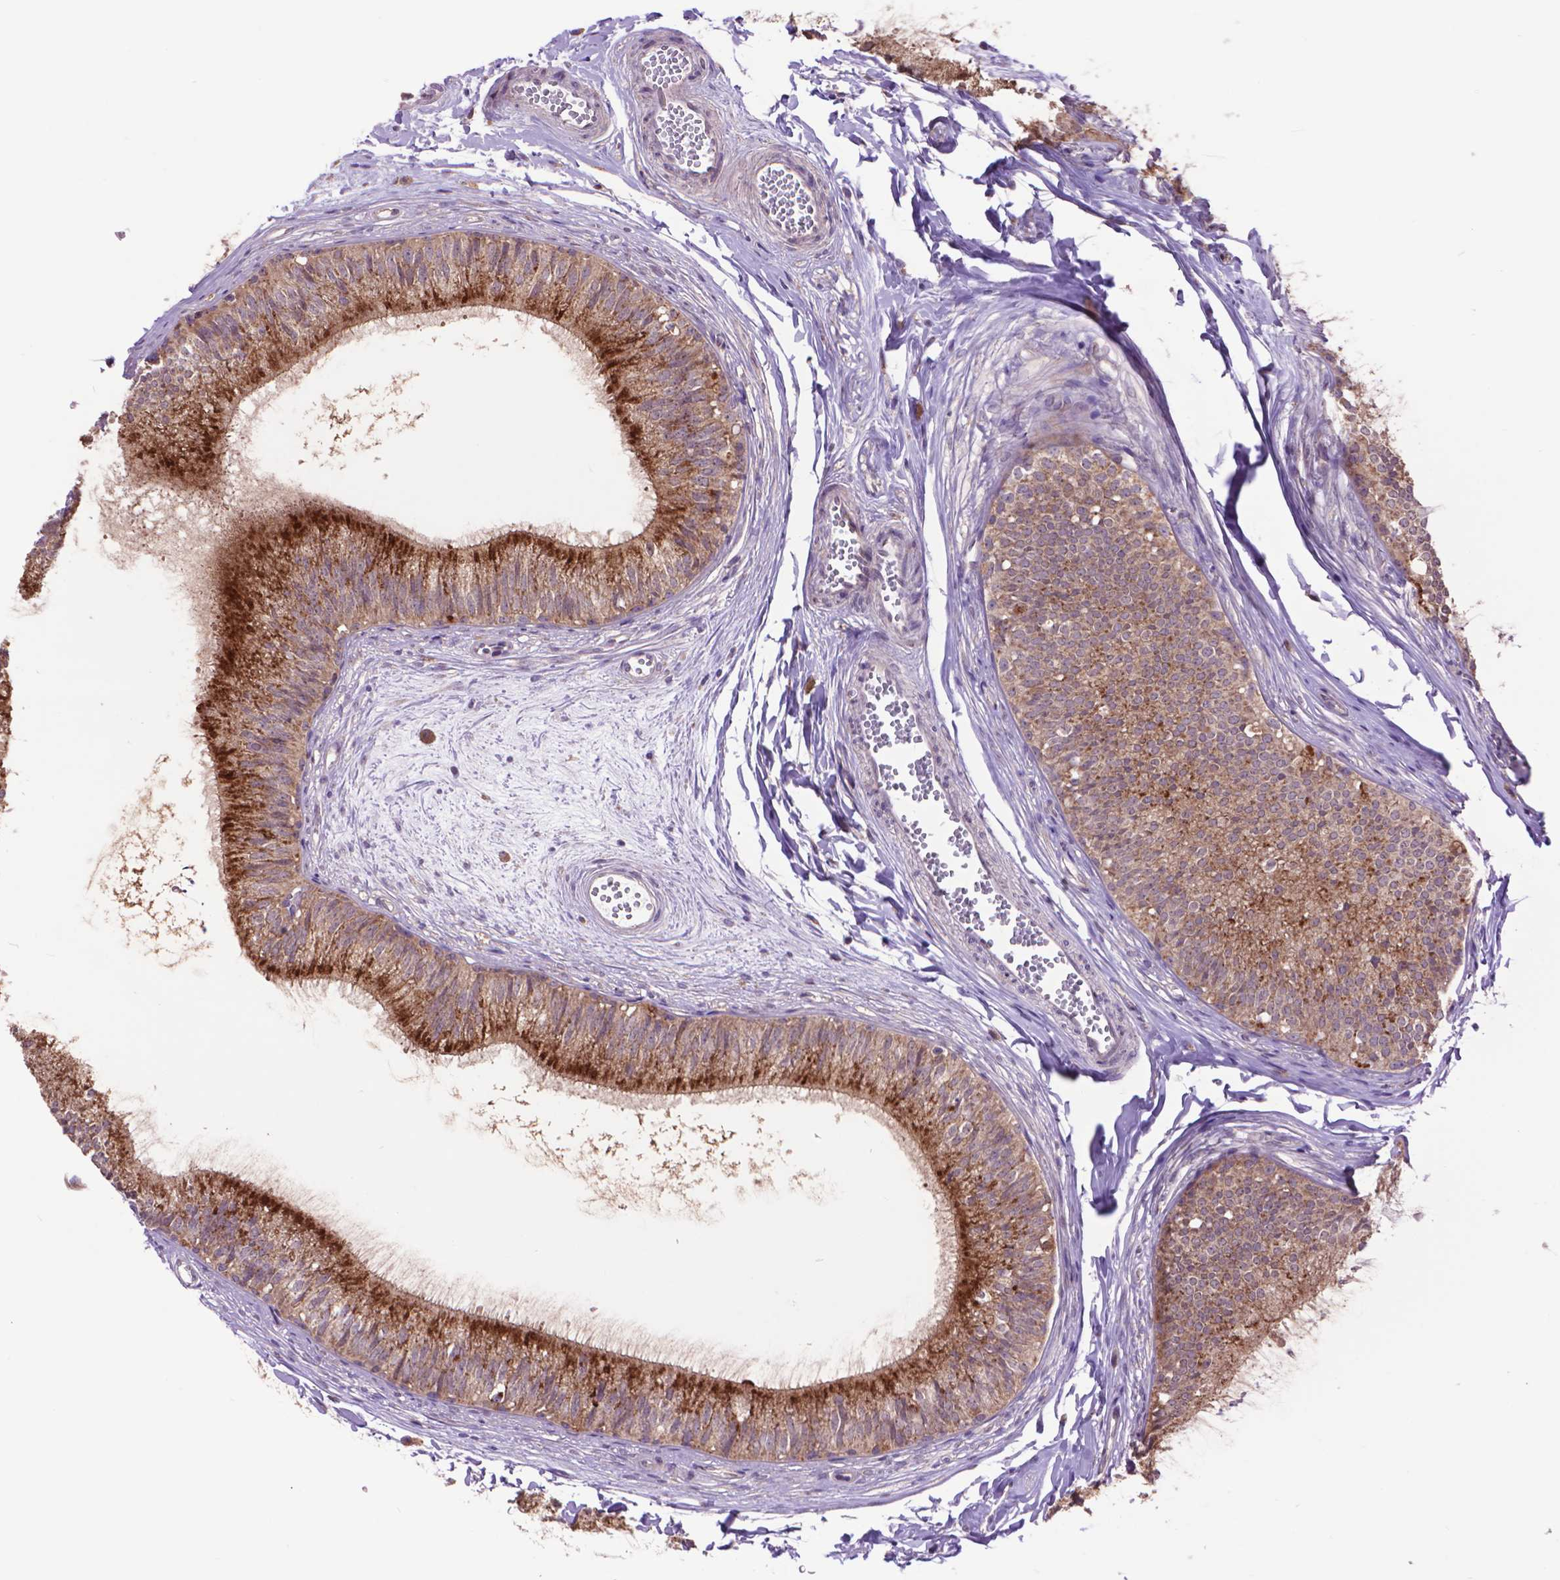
{"staining": {"intensity": "strong", "quantity": ">75%", "location": "cytoplasmic/membranous"}, "tissue": "epididymis", "cell_type": "Glandular cells", "image_type": "normal", "snomed": [{"axis": "morphology", "description": "Normal tissue, NOS"}, {"axis": "topography", "description": "Epididymis"}], "caption": "Immunohistochemical staining of unremarkable human epididymis exhibits >75% levels of strong cytoplasmic/membranous protein positivity in approximately >75% of glandular cells.", "gene": "GLB1", "patient": {"sex": "male", "age": 29}}